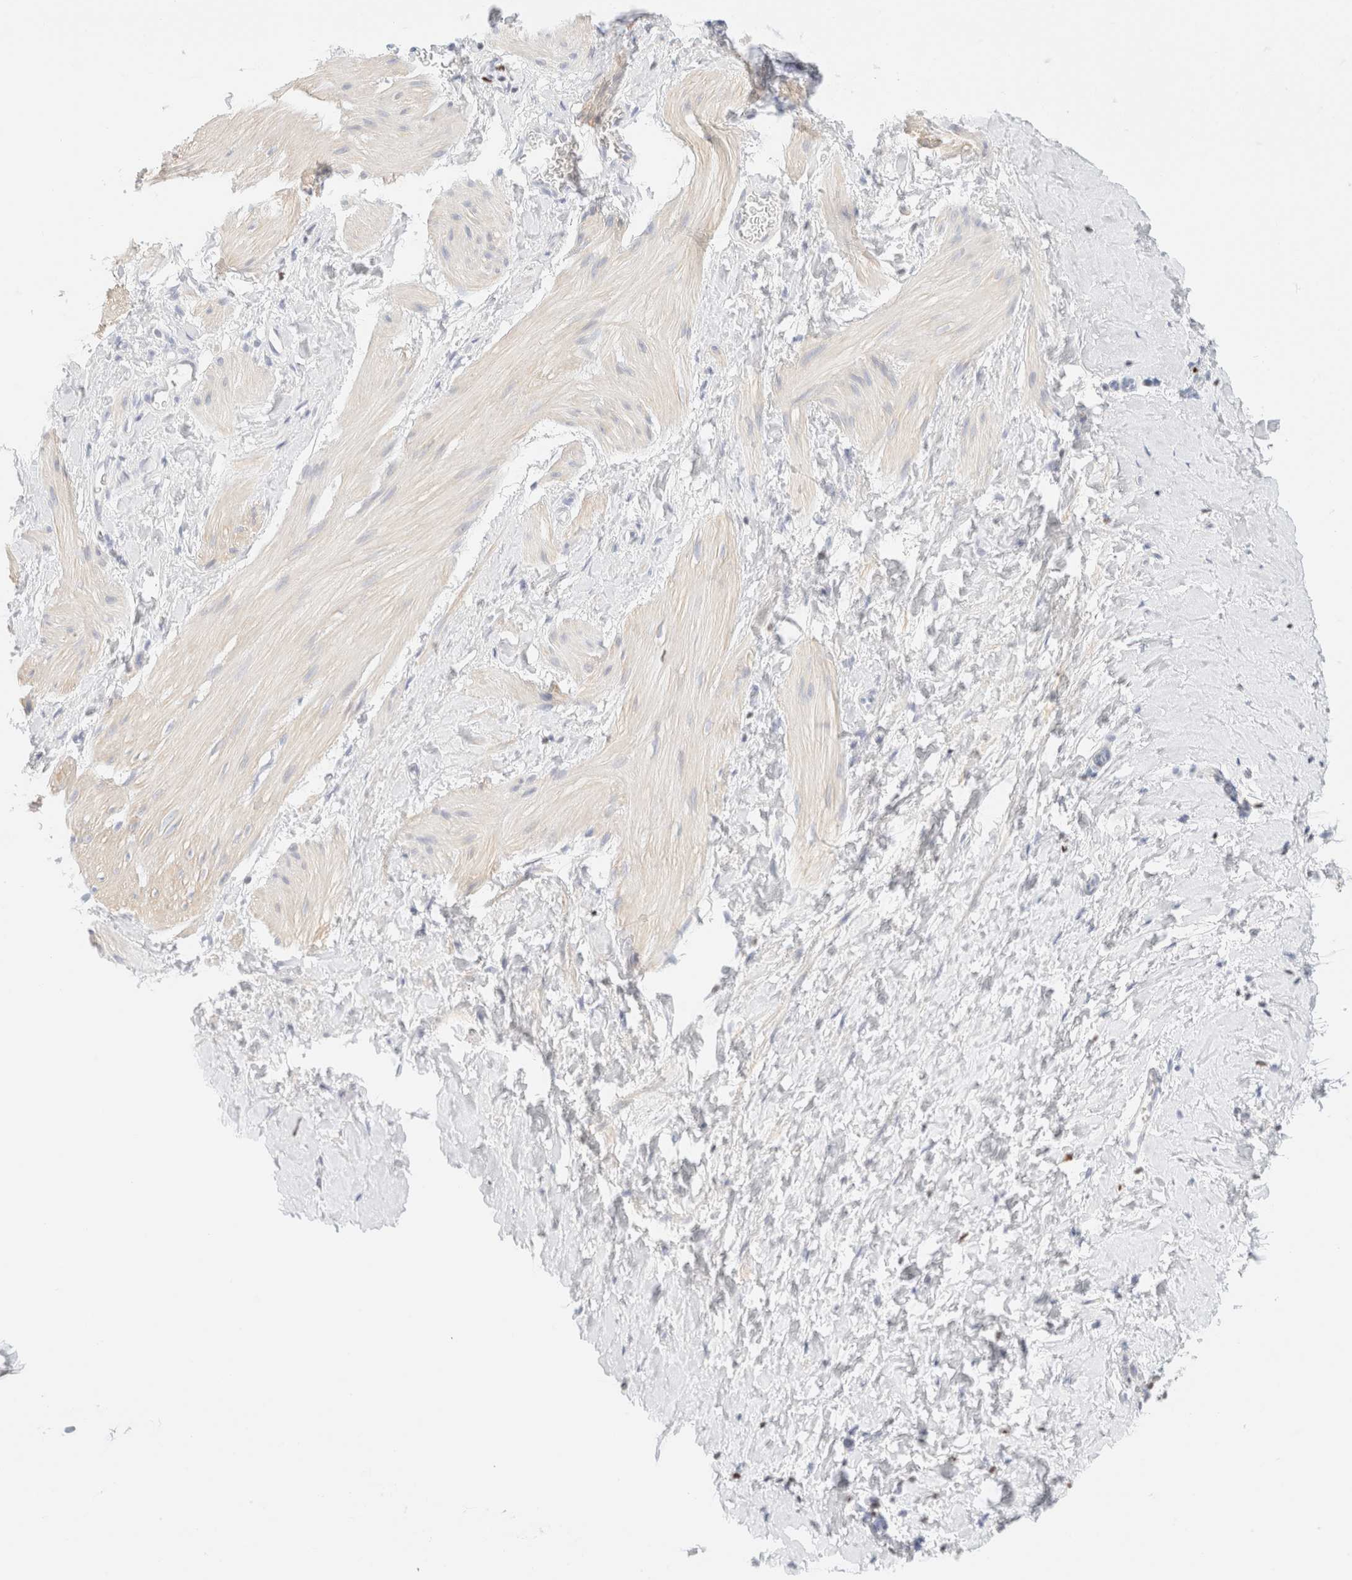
{"staining": {"intensity": "weak", "quantity": "<25%", "location": "cytoplasmic/membranous"}, "tissue": "smooth muscle", "cell_type": "Smooth muscle cells", "image_type": "normal", "snomed": [{"axis": "morphology", "description": "Normal tissue, NOS"}, {"axis": "topography", "description": "Smooth muscle"}], "caption": "Immunohistochemical staining of normal human smooth muscle reveals no significant expression in smooth muscle cells. Brightfield microscopy of IHC stained with DAB (brown) and hematoxylin (blue), captured at high magnification.", "gene": "IKZF3", "patient": {"sex": "male", "age": 16}}